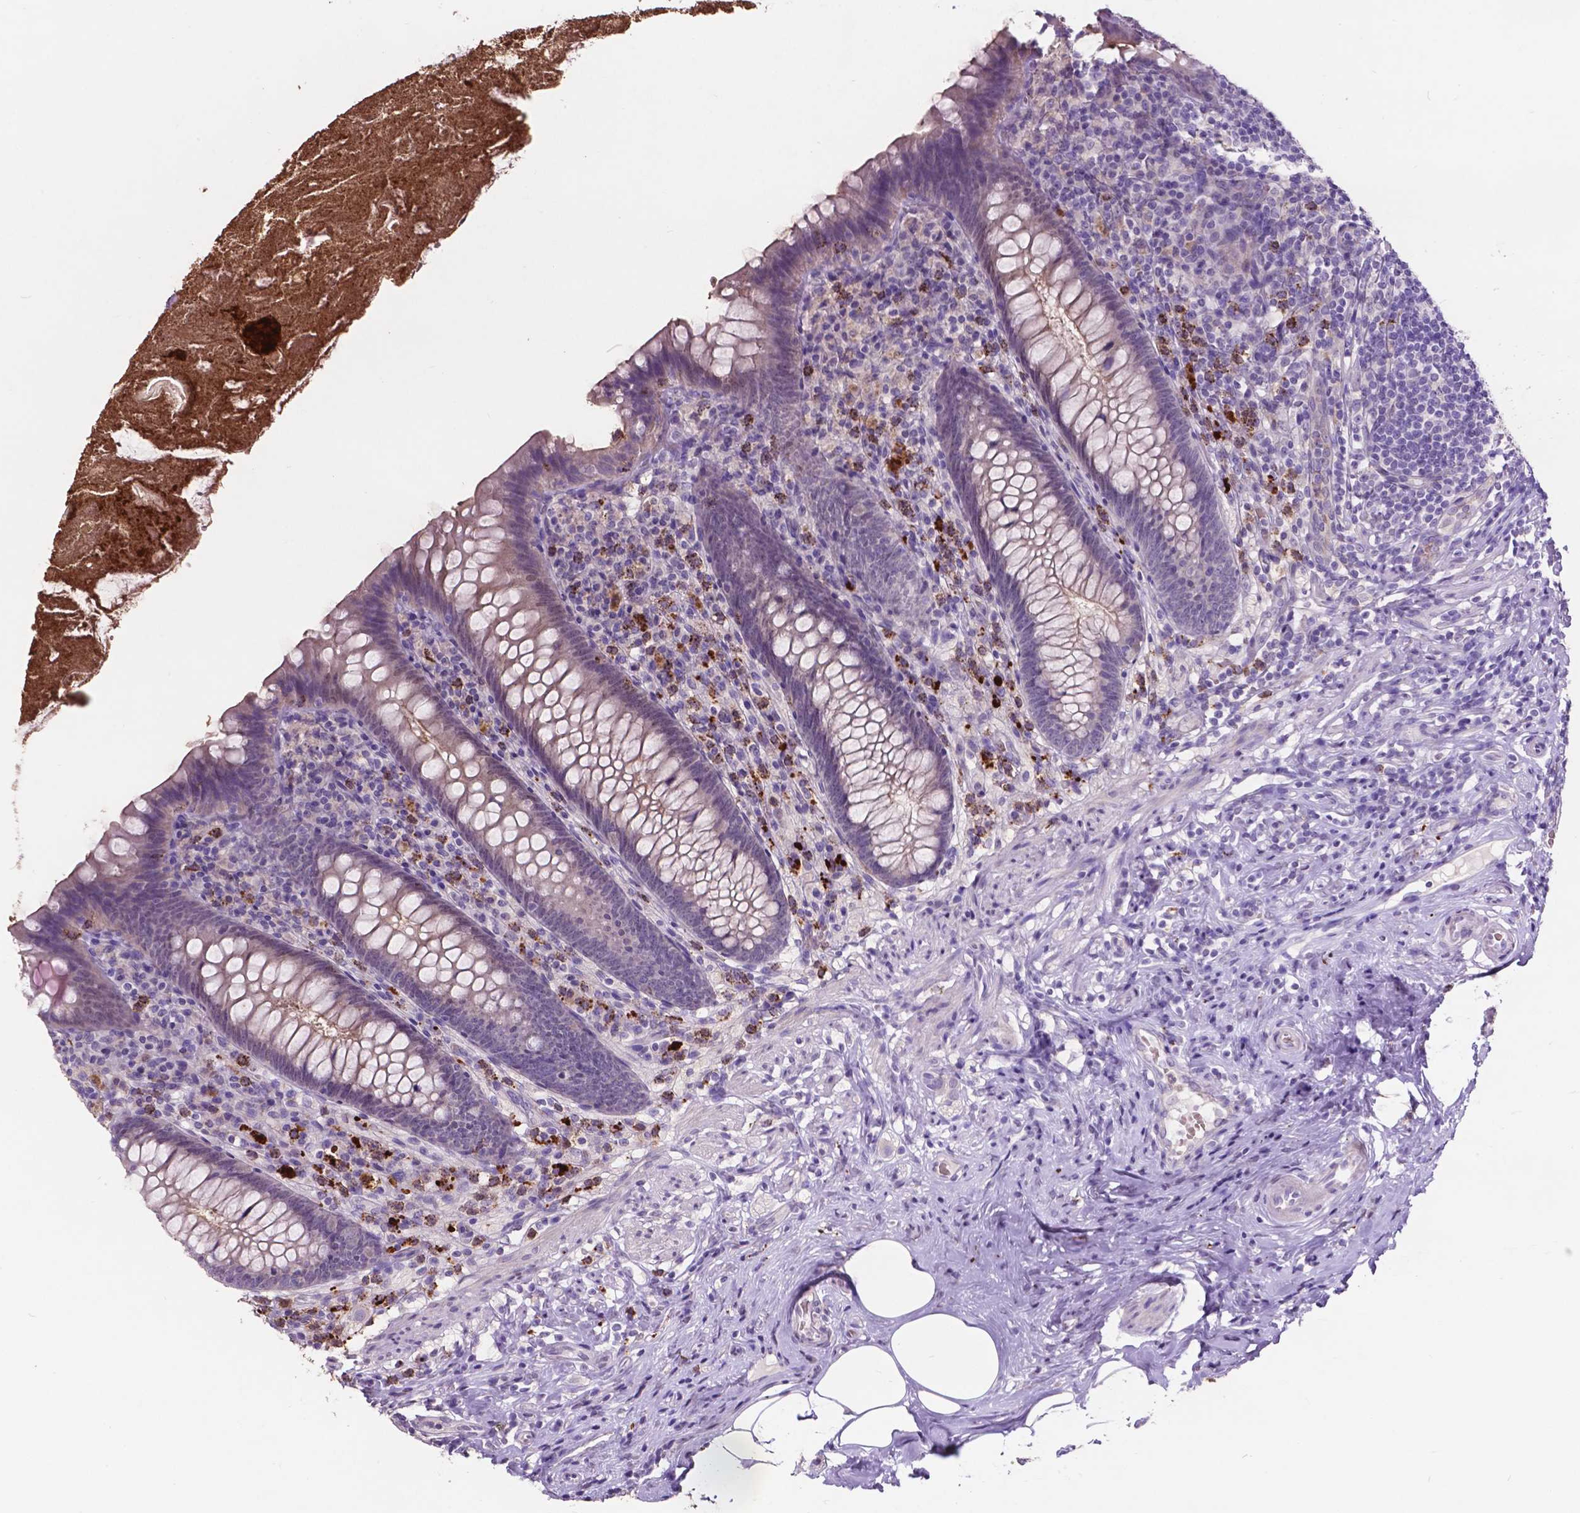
{"staining": {"intensity": "weak", "quantity": "<25%", "location": "cytoplasmic/membranous"}, "tissue": "appendix", "cell_type": "Glandular cells", "image_type": "normal", "snomed": [{"axis": "morphology", "description": "Normal tissue, NOS"}, {"axis": "topography", "description": "Appendix"}], "caption": "Immunohistochemical staining of benign appendix shows no significant staining in glandular cells.", "gene": "PLSCR1", "patient": {"sex": "male", "age": 47}}